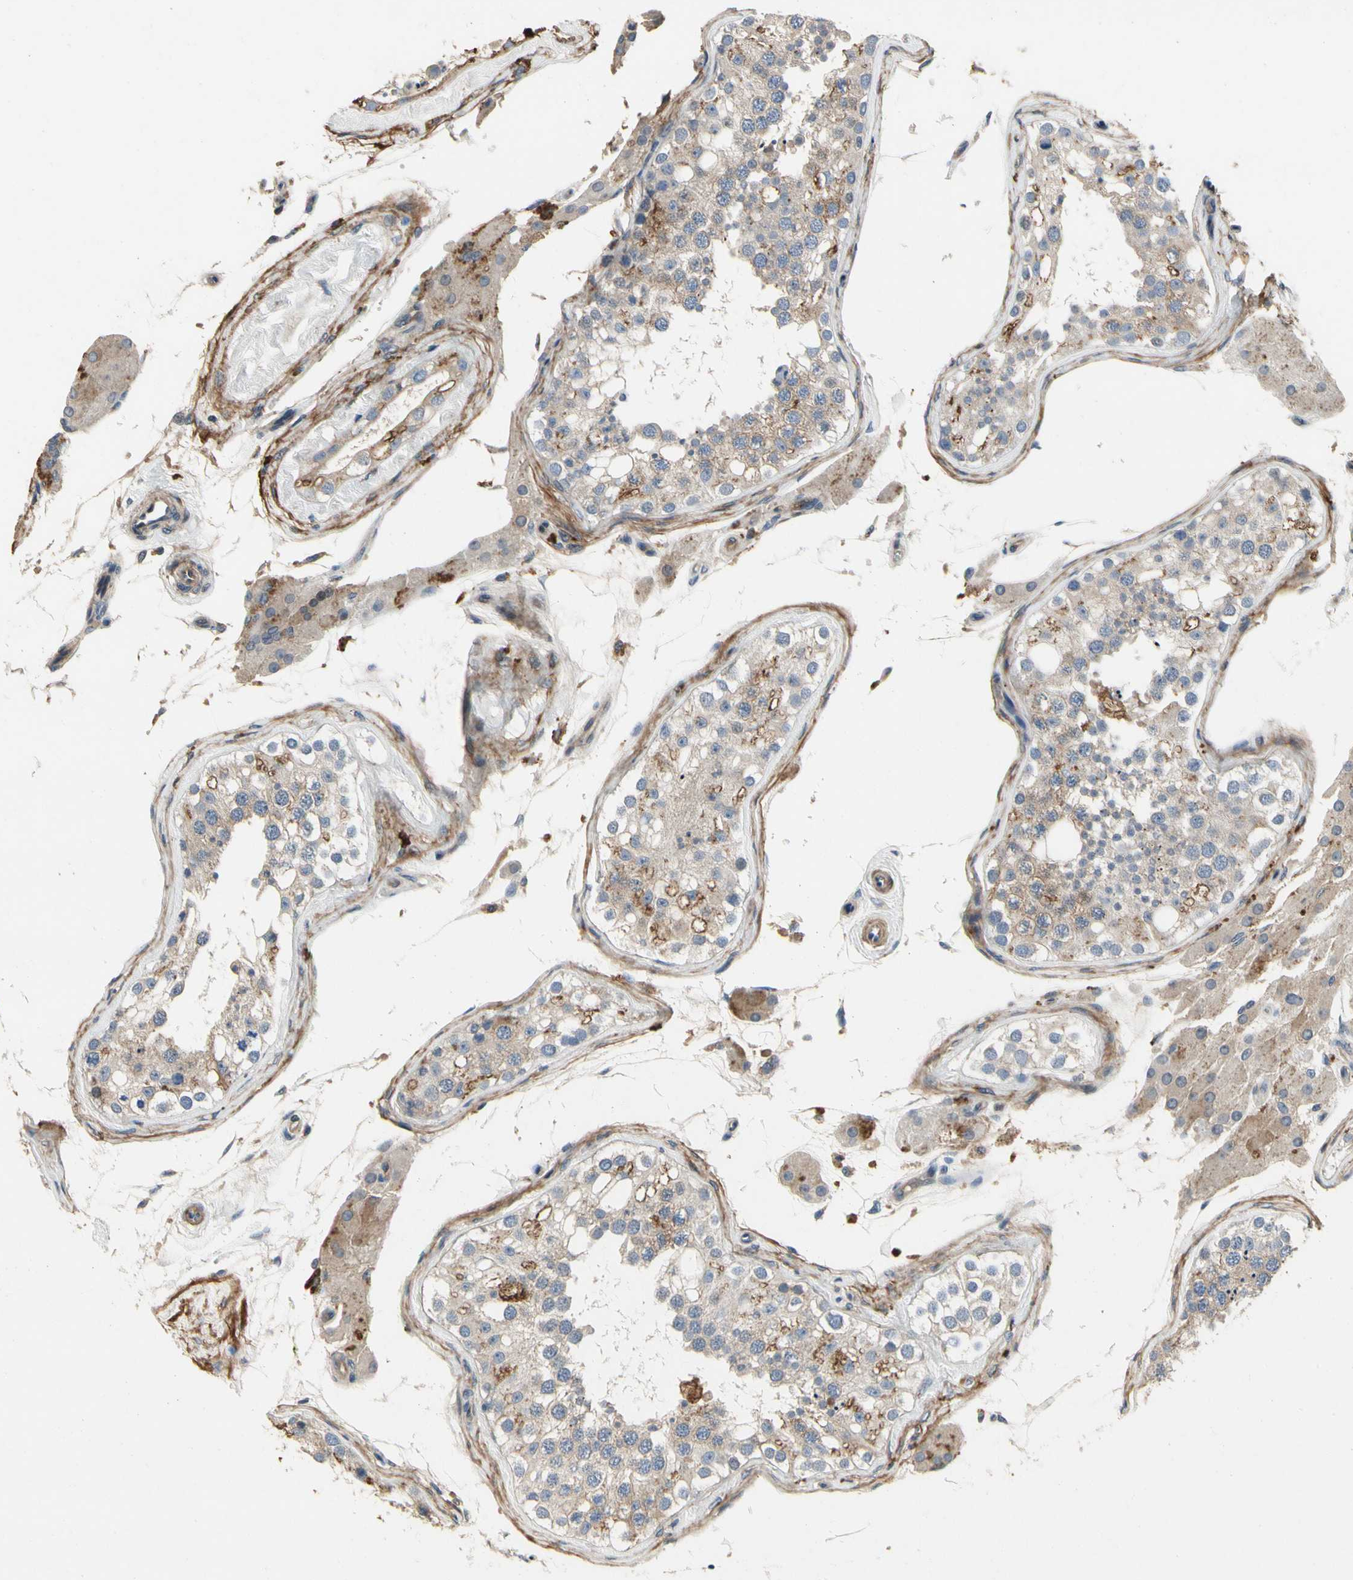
{"staining": {"intensity": "weak", "quantity": "<25%", "location": "cytoplasmic/membranous"}, "tissue": "testis", "cell_type": "Cells in seminiferous ducts", "image_type": "normal", "snomed": [{"axis": "morphology", "description": "Normal tissue, NOS"}, {"axis": "topography", "description": "Testis"}], "caption": "The photomicrograph displays no staining of cells in seminiferous ducts in unremarkable testis.", "gene": "CRTAC1", "patient": {"sex": "male", "age": 68}}